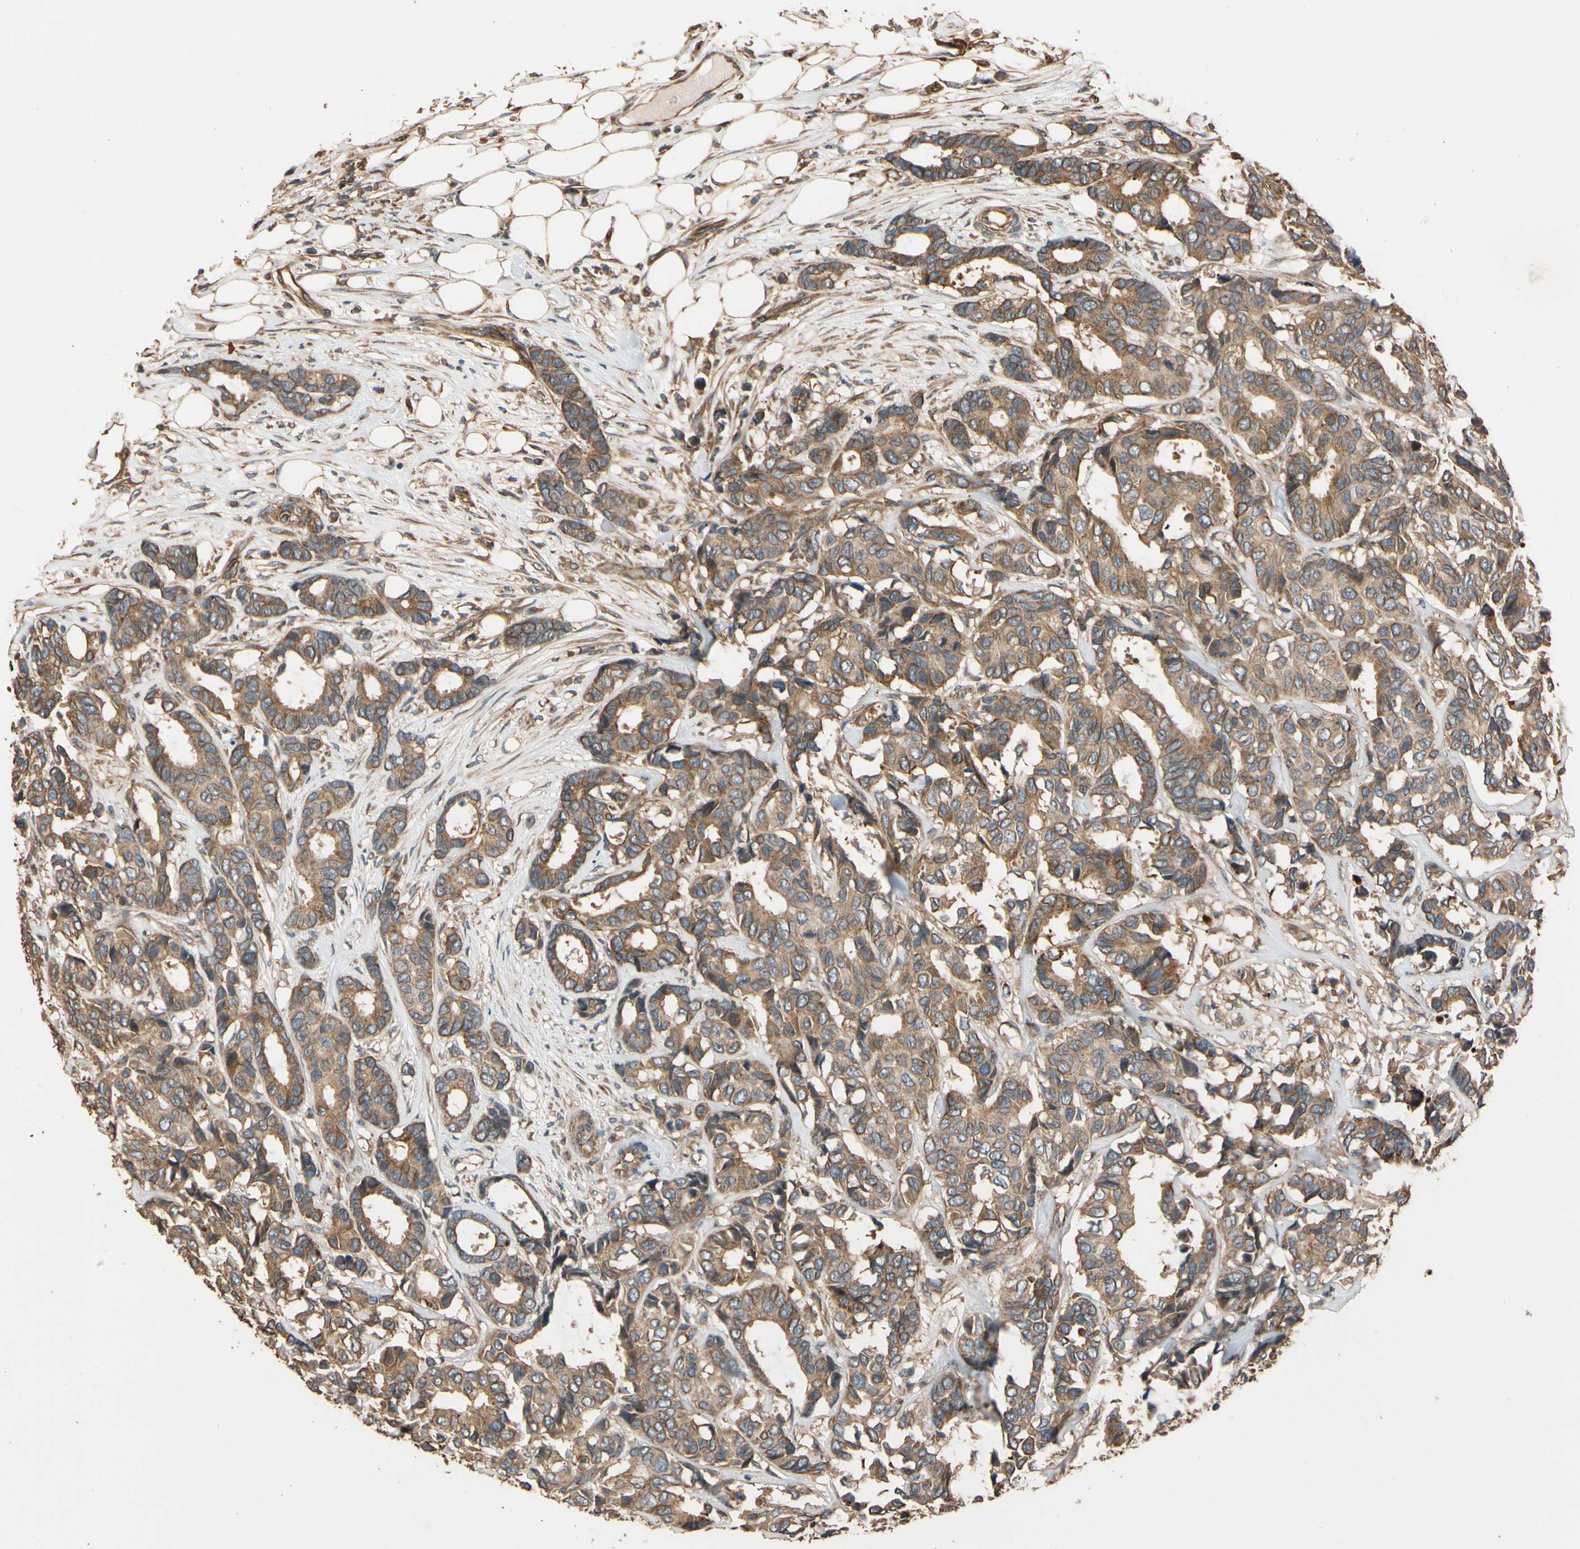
{"staining": {"intensity": "moderate", "quantity": ">75%", "location": "cytoplasmic/membranous"}, "tissue": "breast cancer", "cell_type": "Tumor cells", "image_type": "cancer", "snomed": [{"axis": "morphology", "description": "Duct carcinoma"}, {"axis": "topography", "description": "Breast"}], "caption": "Protein staining of breast cancer (infiltrating ductal carcinoma) tissue exhibits moderate cytoplasmic/membranous positivity in about >75% of tumor cells.", "gene": "MGRN1", "patient": {"sex": "female", "age": 87}}